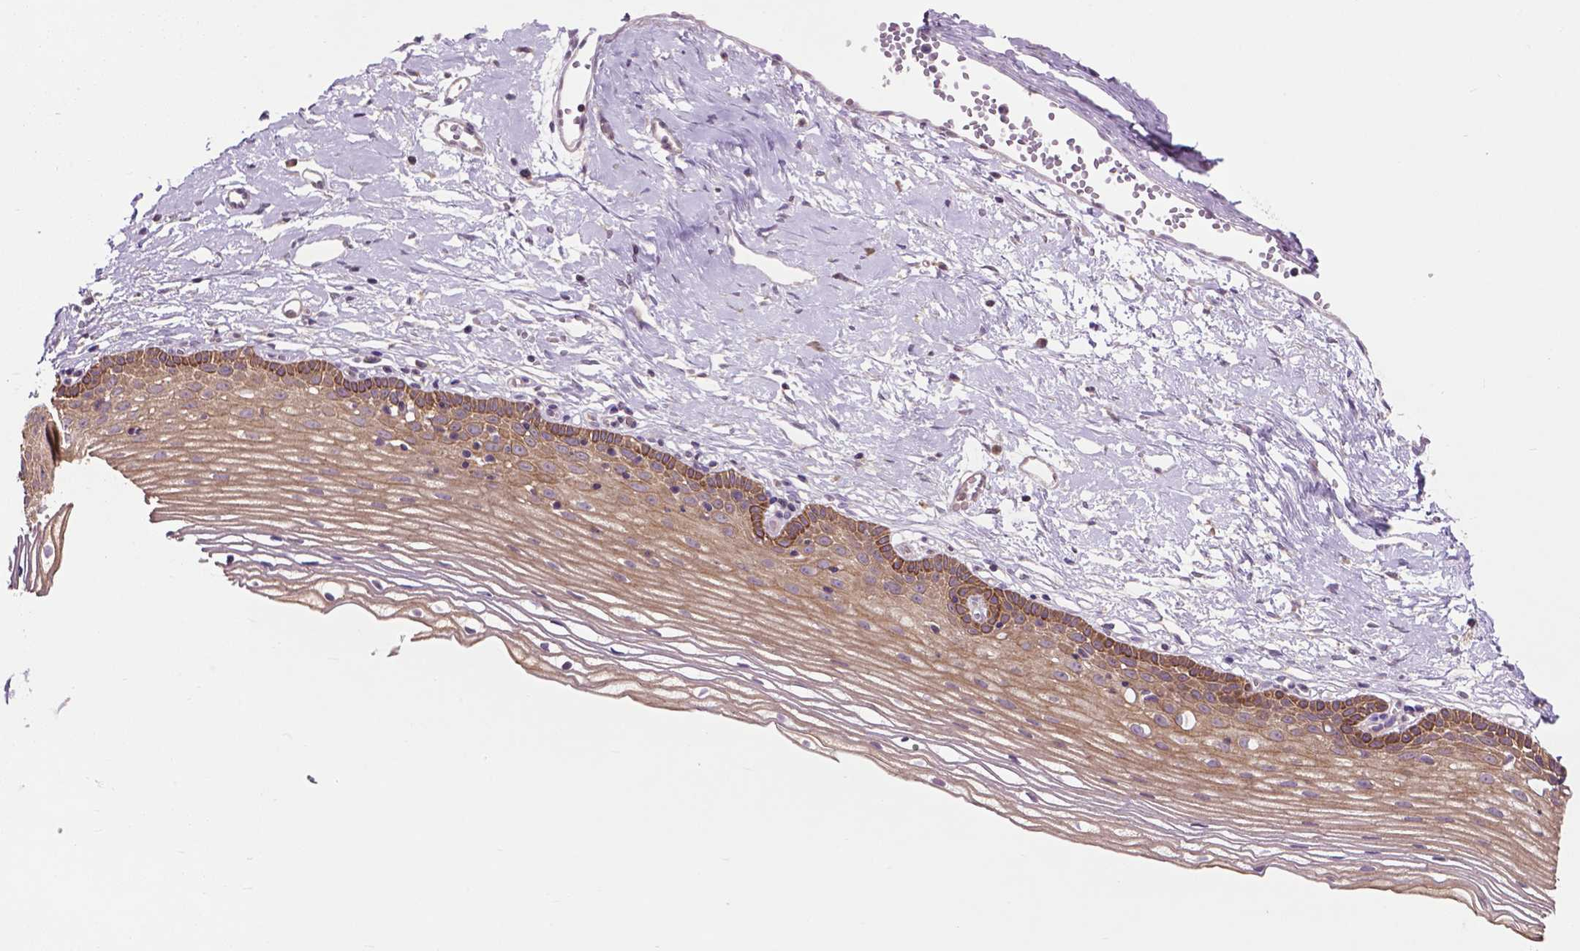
{"staining": {"intensity": "moderate", "quantity": ">75%", "location": "cytoplasmic/membranous"}, "tissue": "cervix", "cell_type": "Glandular cells", "image_type": "normal", "snomed": [{"axis": "morphology", "description": "Normal tissue, NOS"}, {"axis": "topography", "description": "Cervix"}], "caption": "IHC (DAB) staining of normal cervix demonstrates moderate cytoplasmic/membranous protein positivity in approximately >75% of glandular cells.", "gene": "MZT1", "patient": {"sex": "female", "age": 40}}